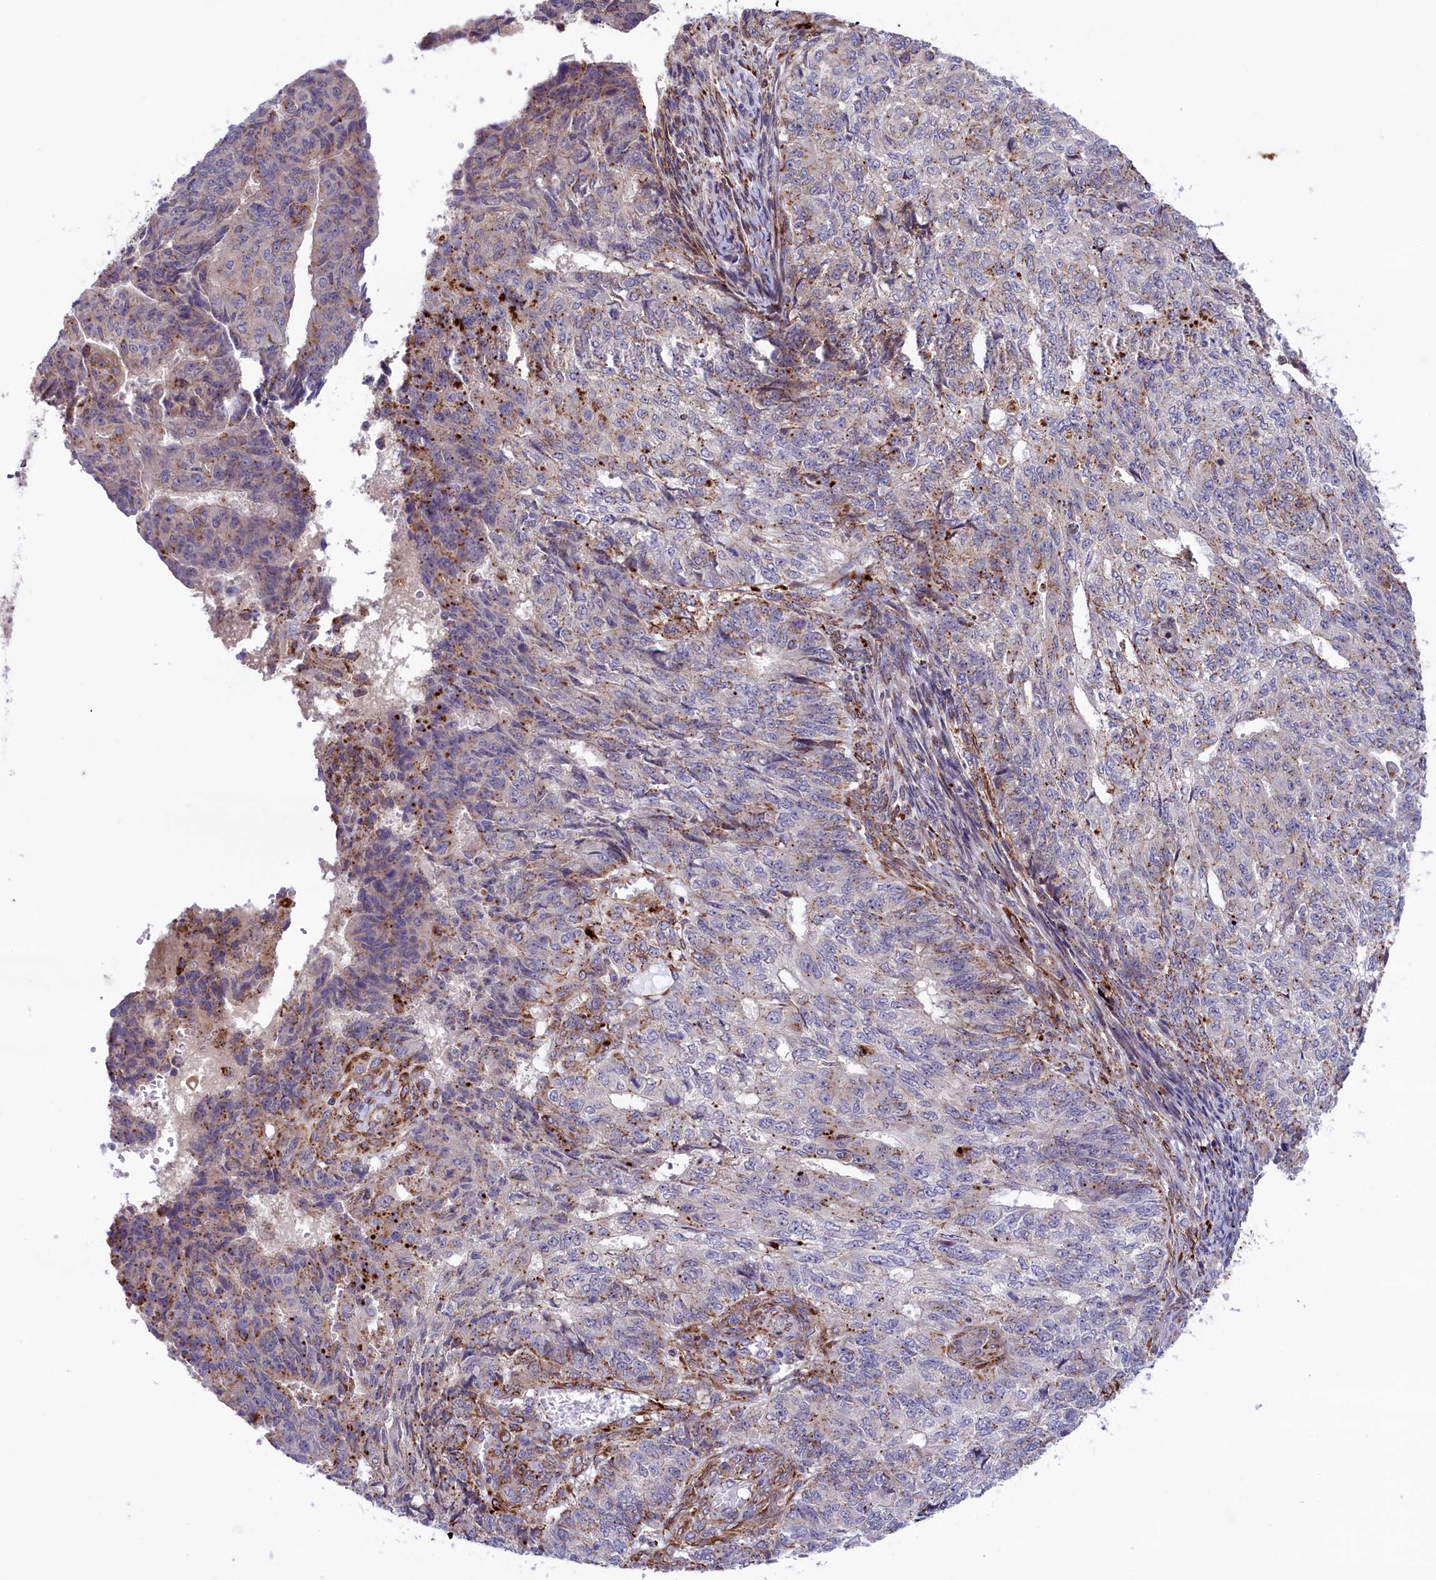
{"staining": {"intensity": "moderate", "quantity": "<25%", "location": "cytoplasmic/membranous"}, "tissue": "endometrial cancer", "cell_type": "Tumor cells", "image_type": "cancer", "snomed": [{"axis": "morphology", "description": "Adenocarcinoma, NOS"}, {"axis": "topography", "description": "Endometrium"}], "caption": "Immunohistochemistry (IHC) image of endometrial cancer (adenocarcinoma) stained for a protein (brown), which exhibits low levels of moderate cytoplasmic/membranous staining in approximately <25% of tumor cells.", "gene": "MAN2B1", "patient": {"sex": "female", "age": 32}}